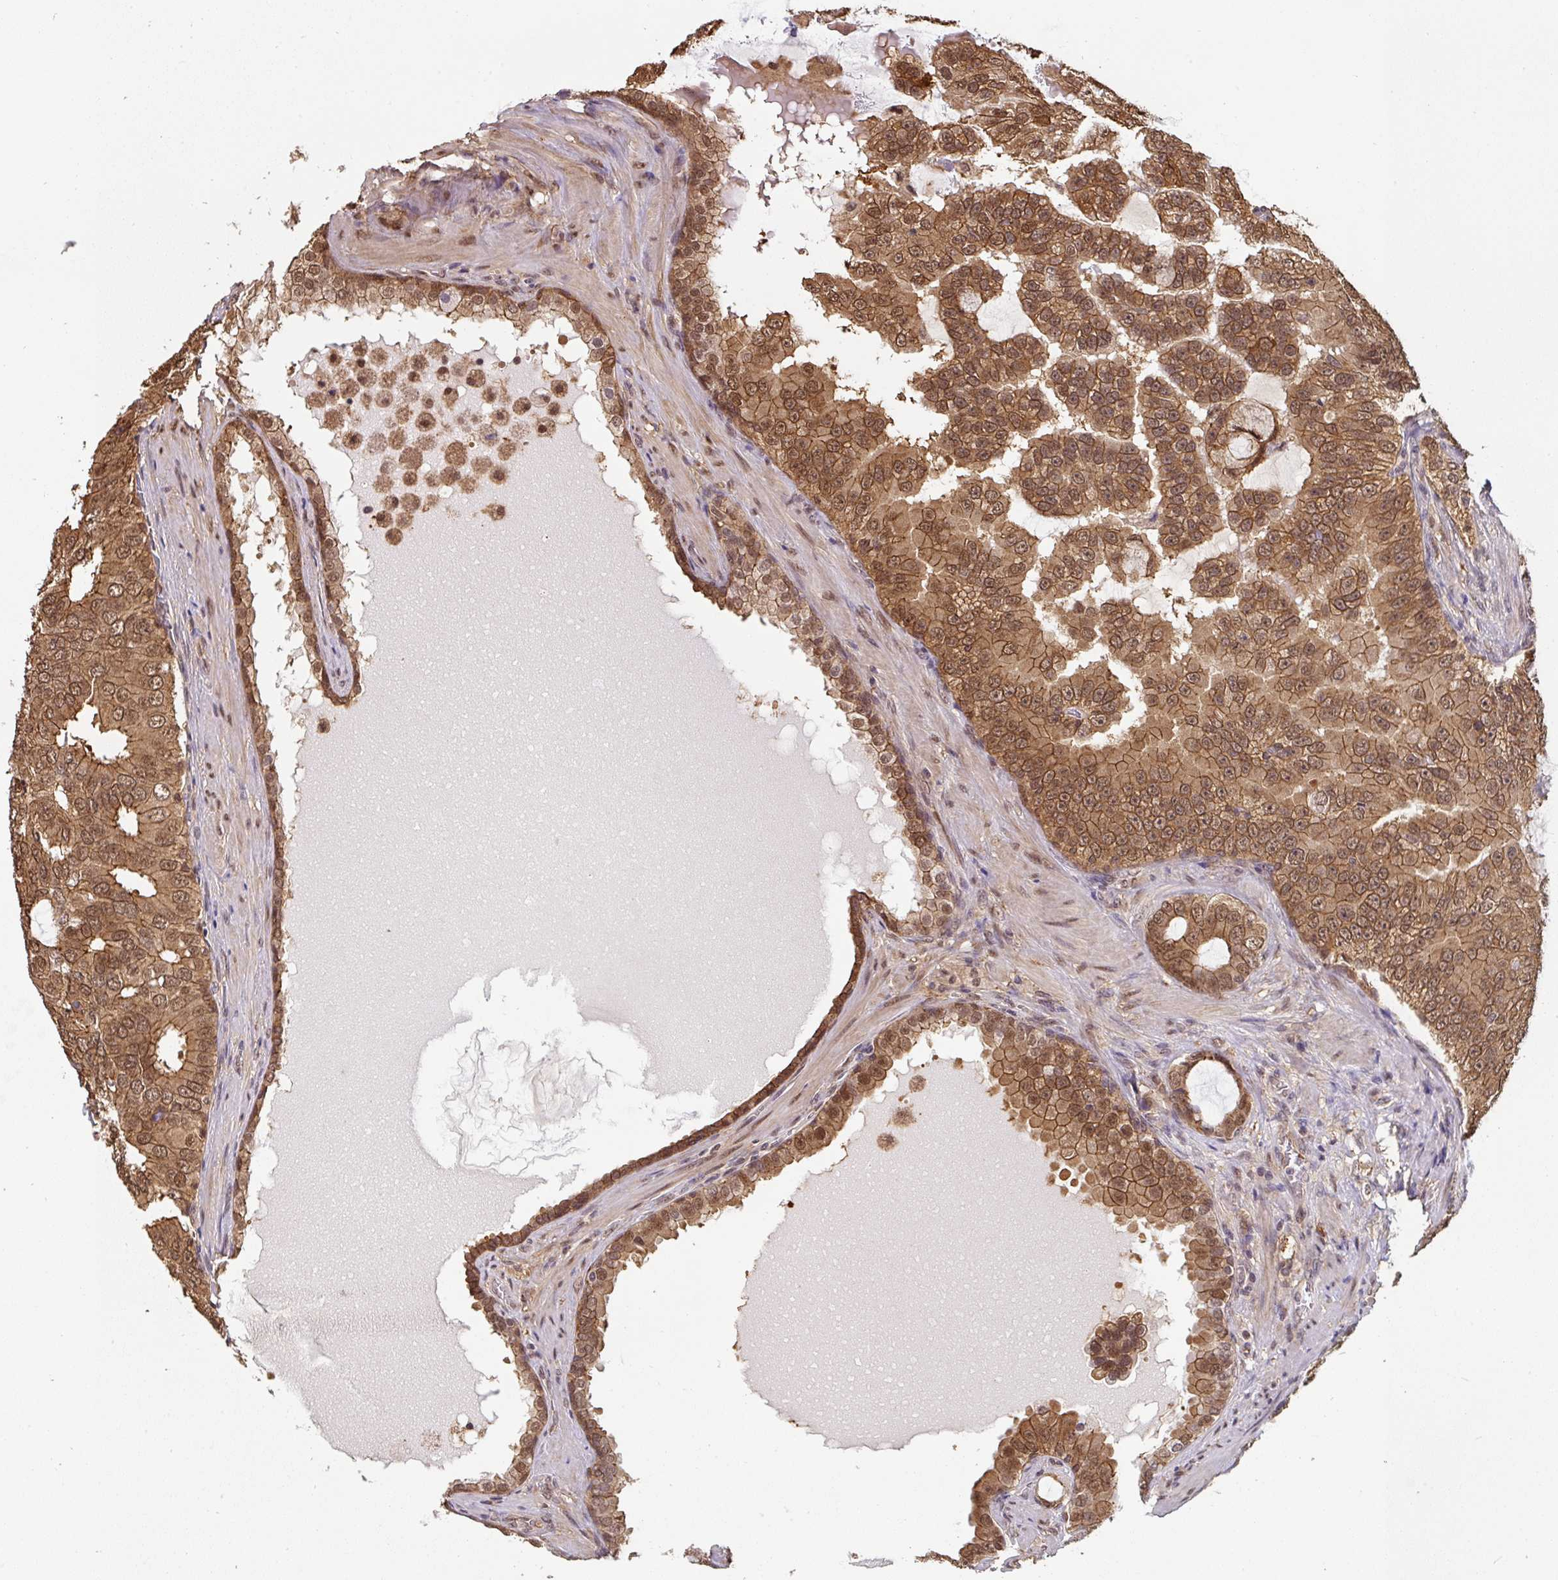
{"staining": {"intensity": "strong", "quantity": ">75%", "location": "cytoplasmic/membranous,nuclear"}, "tissue": "prostate cancer", "cell_type": "Tumor cells", "image_type": "cancer", "snomed": [{"axis": "morphology", "description": "Adenocarcinoma, High grade"}, {"axis": "topography", "description": "Prostate"}], "caption": "A photomicrograph of prostate cancer (adenocarcinoma (high-grade)) stained for a protein exhibits strong cytoplasmic/membranous and nuclear brown staining in tumor cells. (Stains: DAB in brown, nuclei in blue, Microscopy: brightfield microscopy at high magnification).", "gene": "ST13", "patient": {"sex": "male", "age": 55}}